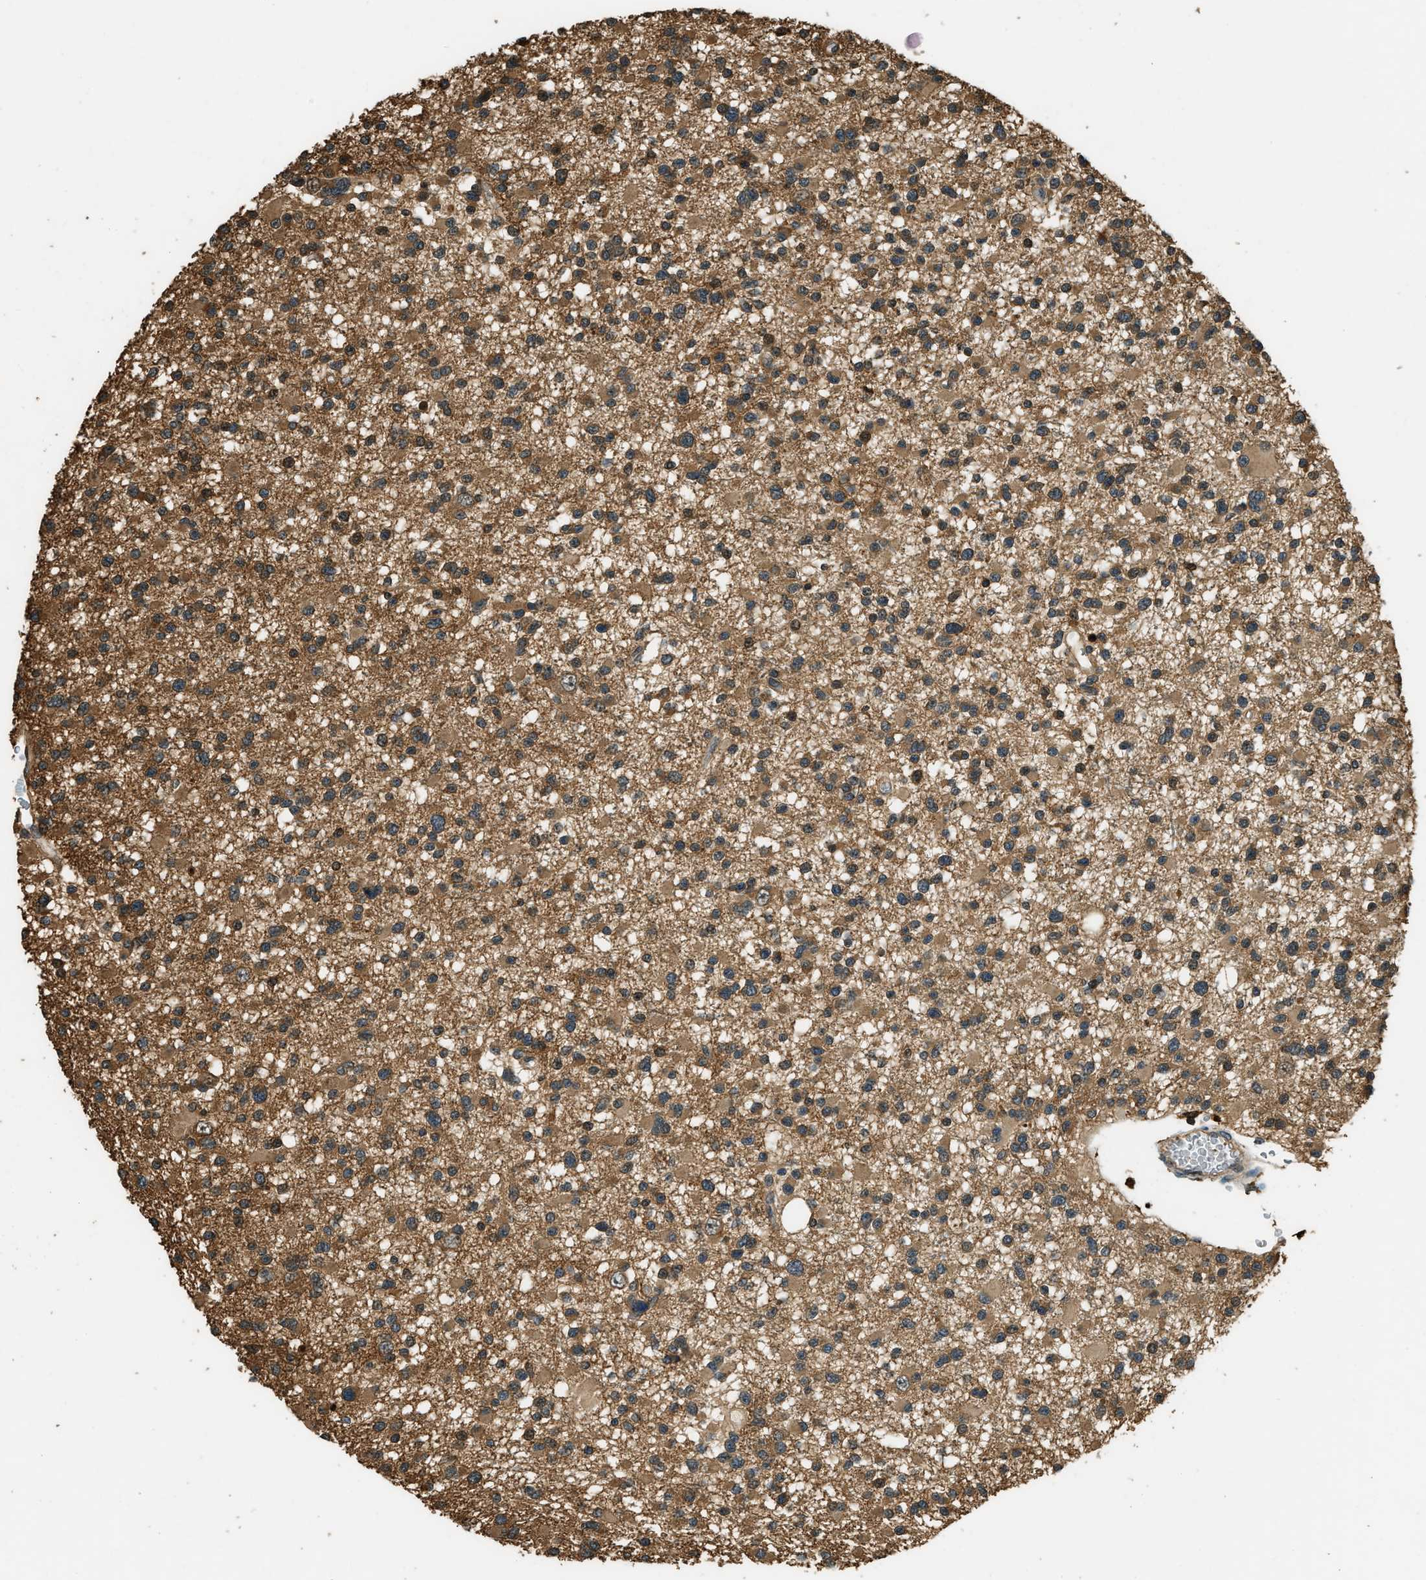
{"staining": {"intensity": "moderate", "quantity": ">75%", "location": "cytoplasmic/membranous"}, "tissue": "glioma", "cell_type": "Tumor cells", "image_type": "cancer", "snomed": [{"axis": "morphology", "description": "Glioma, malignant, Low grade"}, {"axis": "topography", "description": "Brain"}], "caption": "DAB (3,3'-diaminobenzidine) immunohistochemical staining of human low-grade glioma (malignant) displays moderate cytoplasmic/membranous protein expression in approximately >75% of tumor cells. The staining was performed using DAB to visualize the protein expression in brown, while the nuclei were stained in blue with hematoxylin (Magnification: 20x).", "gene": "RAP2A", "patient": {"sex": "female", "age": 22}}